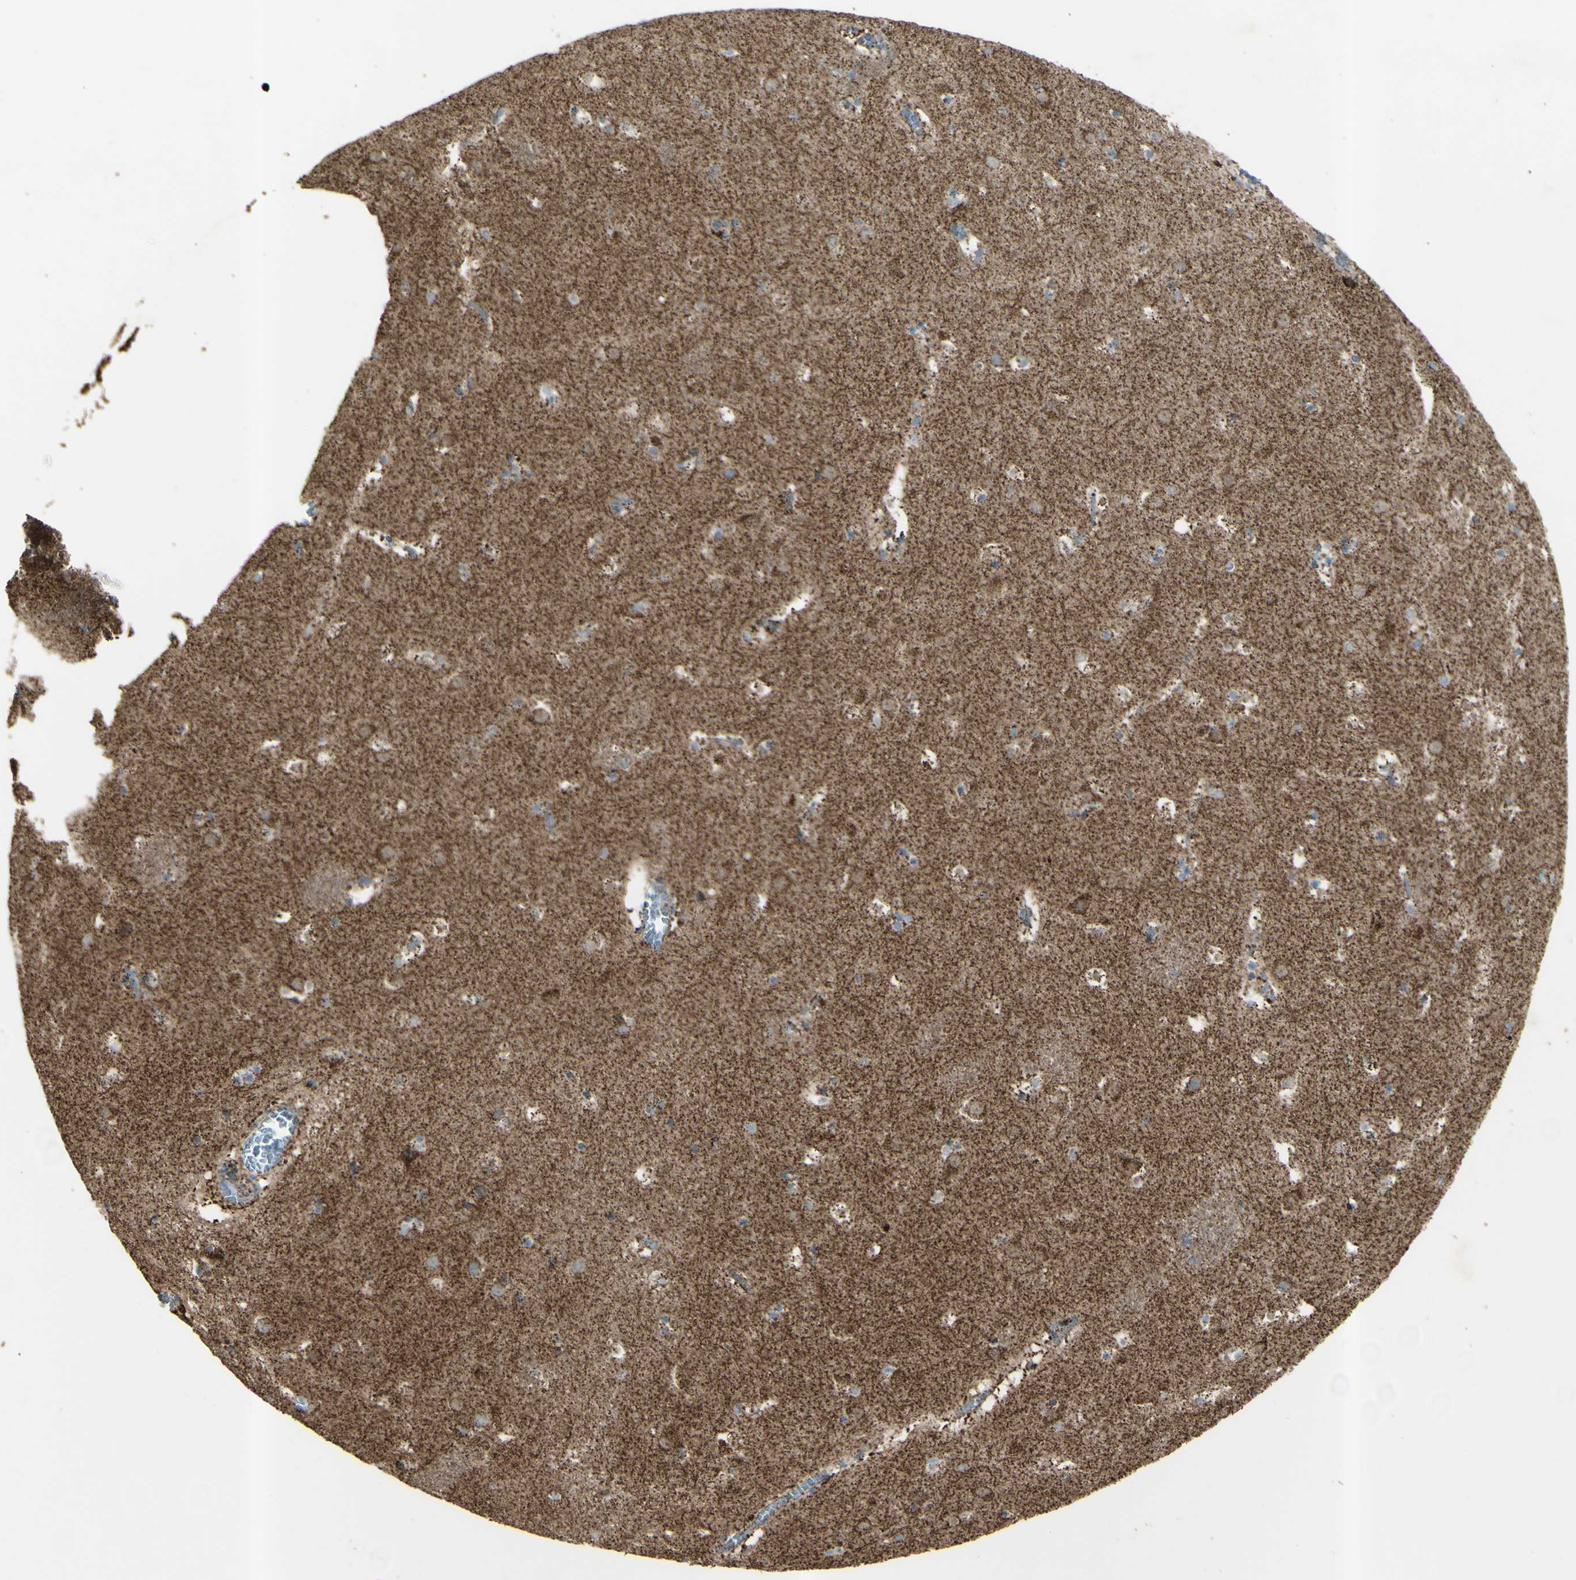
{"staining": {"intensity": "moderate", "quantity": ">75%", "location": "cytoplasmic/membranous"}, "tissue": "caudate", "cell_type": "Glial cells", "image_type": "normal", "snomed": [{"axis": "morphology", "description": "Normal tissue, NOS"}, {"axis": "topography", "description": "Lateral ventricle wall"}], "caption": "IHC photomicrograph of unremarkable caudate: caudate stained using immunohistochemistry (IHC) displays medium levels of moderate protein expression localized specifically in the cytoplasmic/membranous of glial cells, appearing as a cytoplasmic/membranous brown color.", "gene": "RHOT1", "patient": {"sex": "male", "age": 45}}